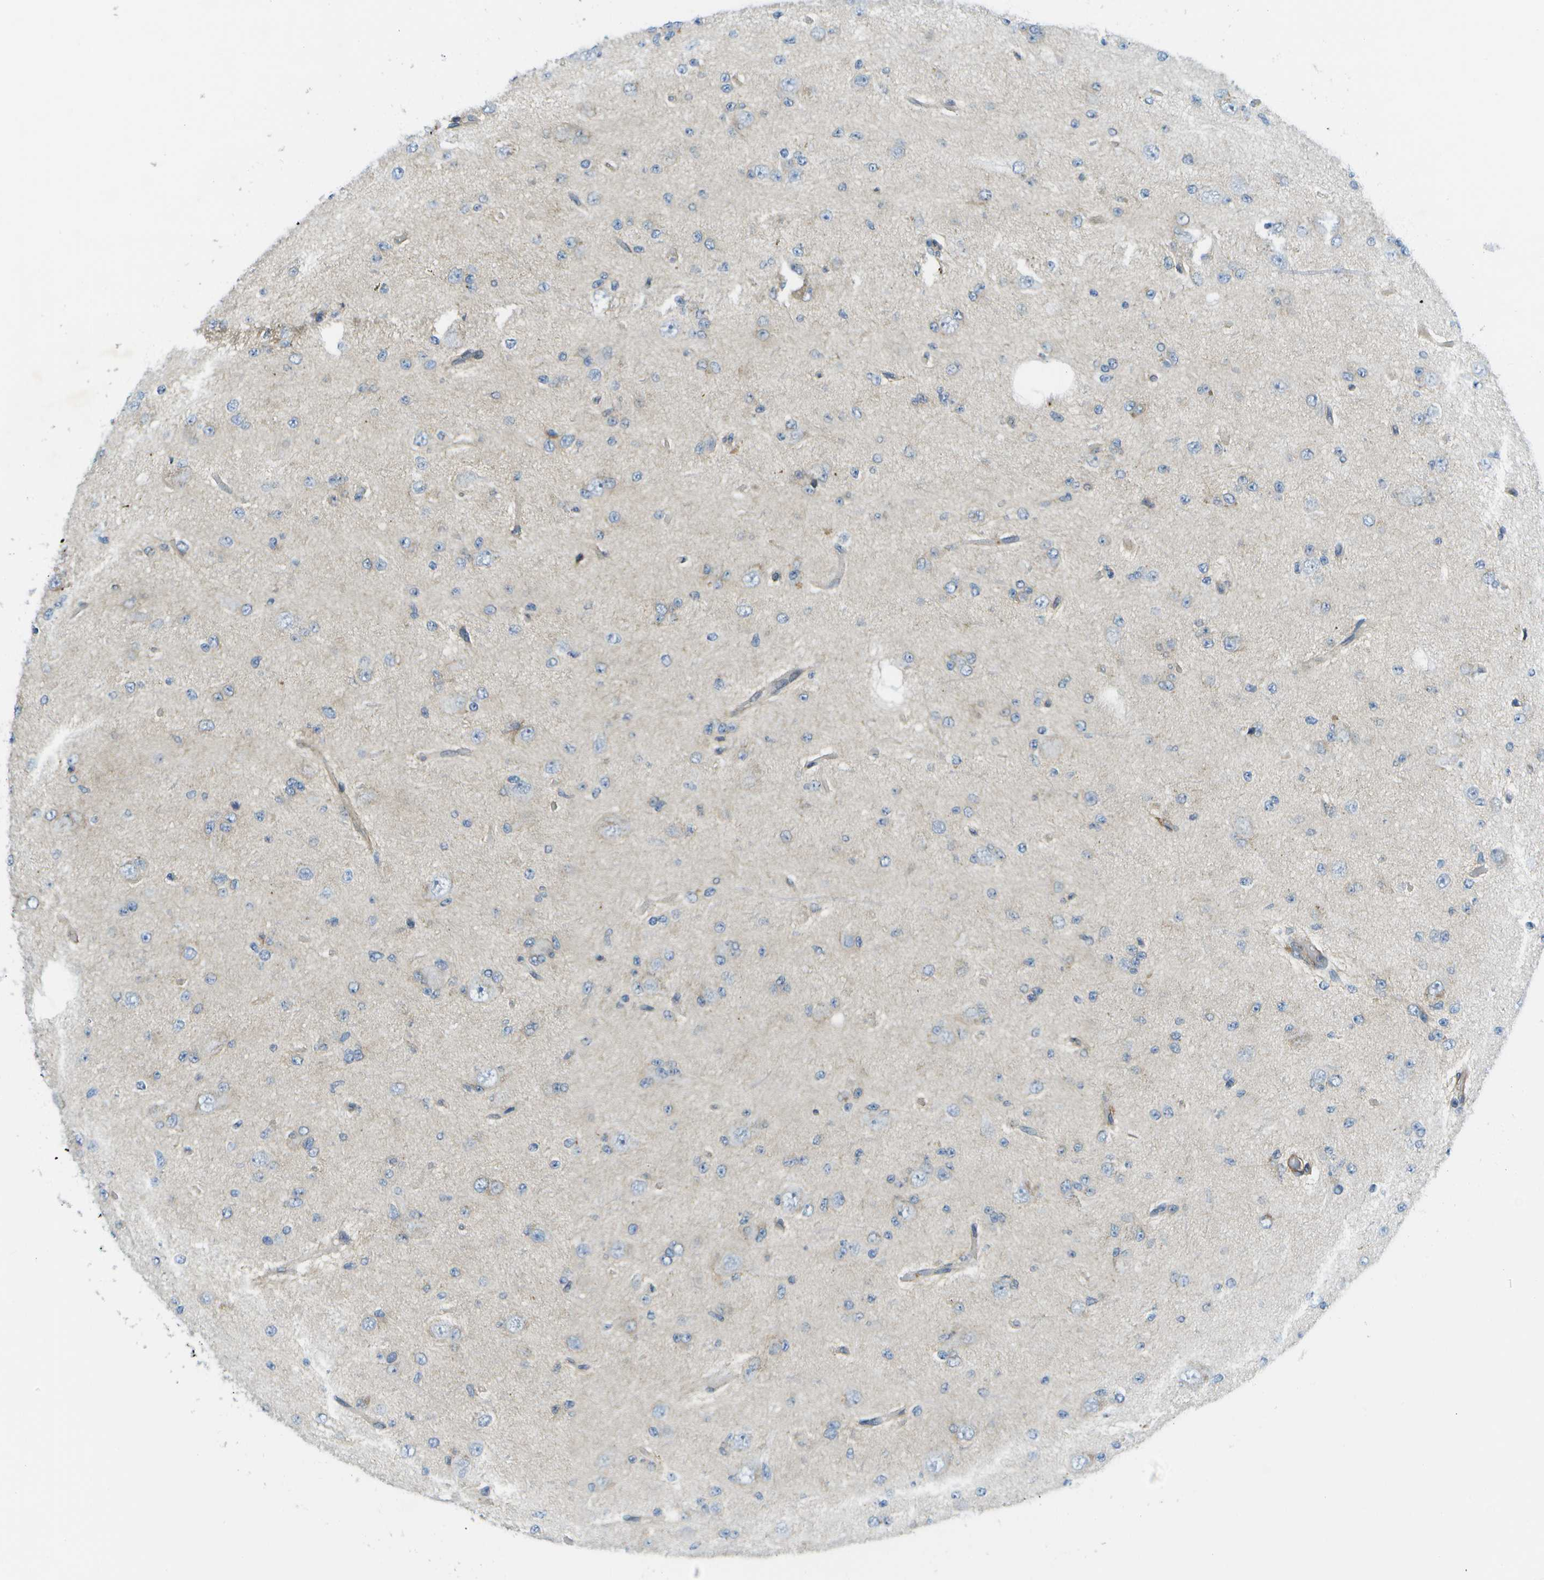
{"staining": {"intensity": "negative", "quantity": "none", "location": "none"}, "tissue": "glioma", "cell_type": "Tumor cells", "image_type": "cancer", "snomed": [{"axis": "morphology", "description": "Glioma, malignant, Low grade"}, {"axis": "topography", "description": "Brain"}], "caption": "Tumor cells are negative for brown protein staining in glioma.", "gene": "KIAA0040", "patient": {"sex": "male", "age": 38}}